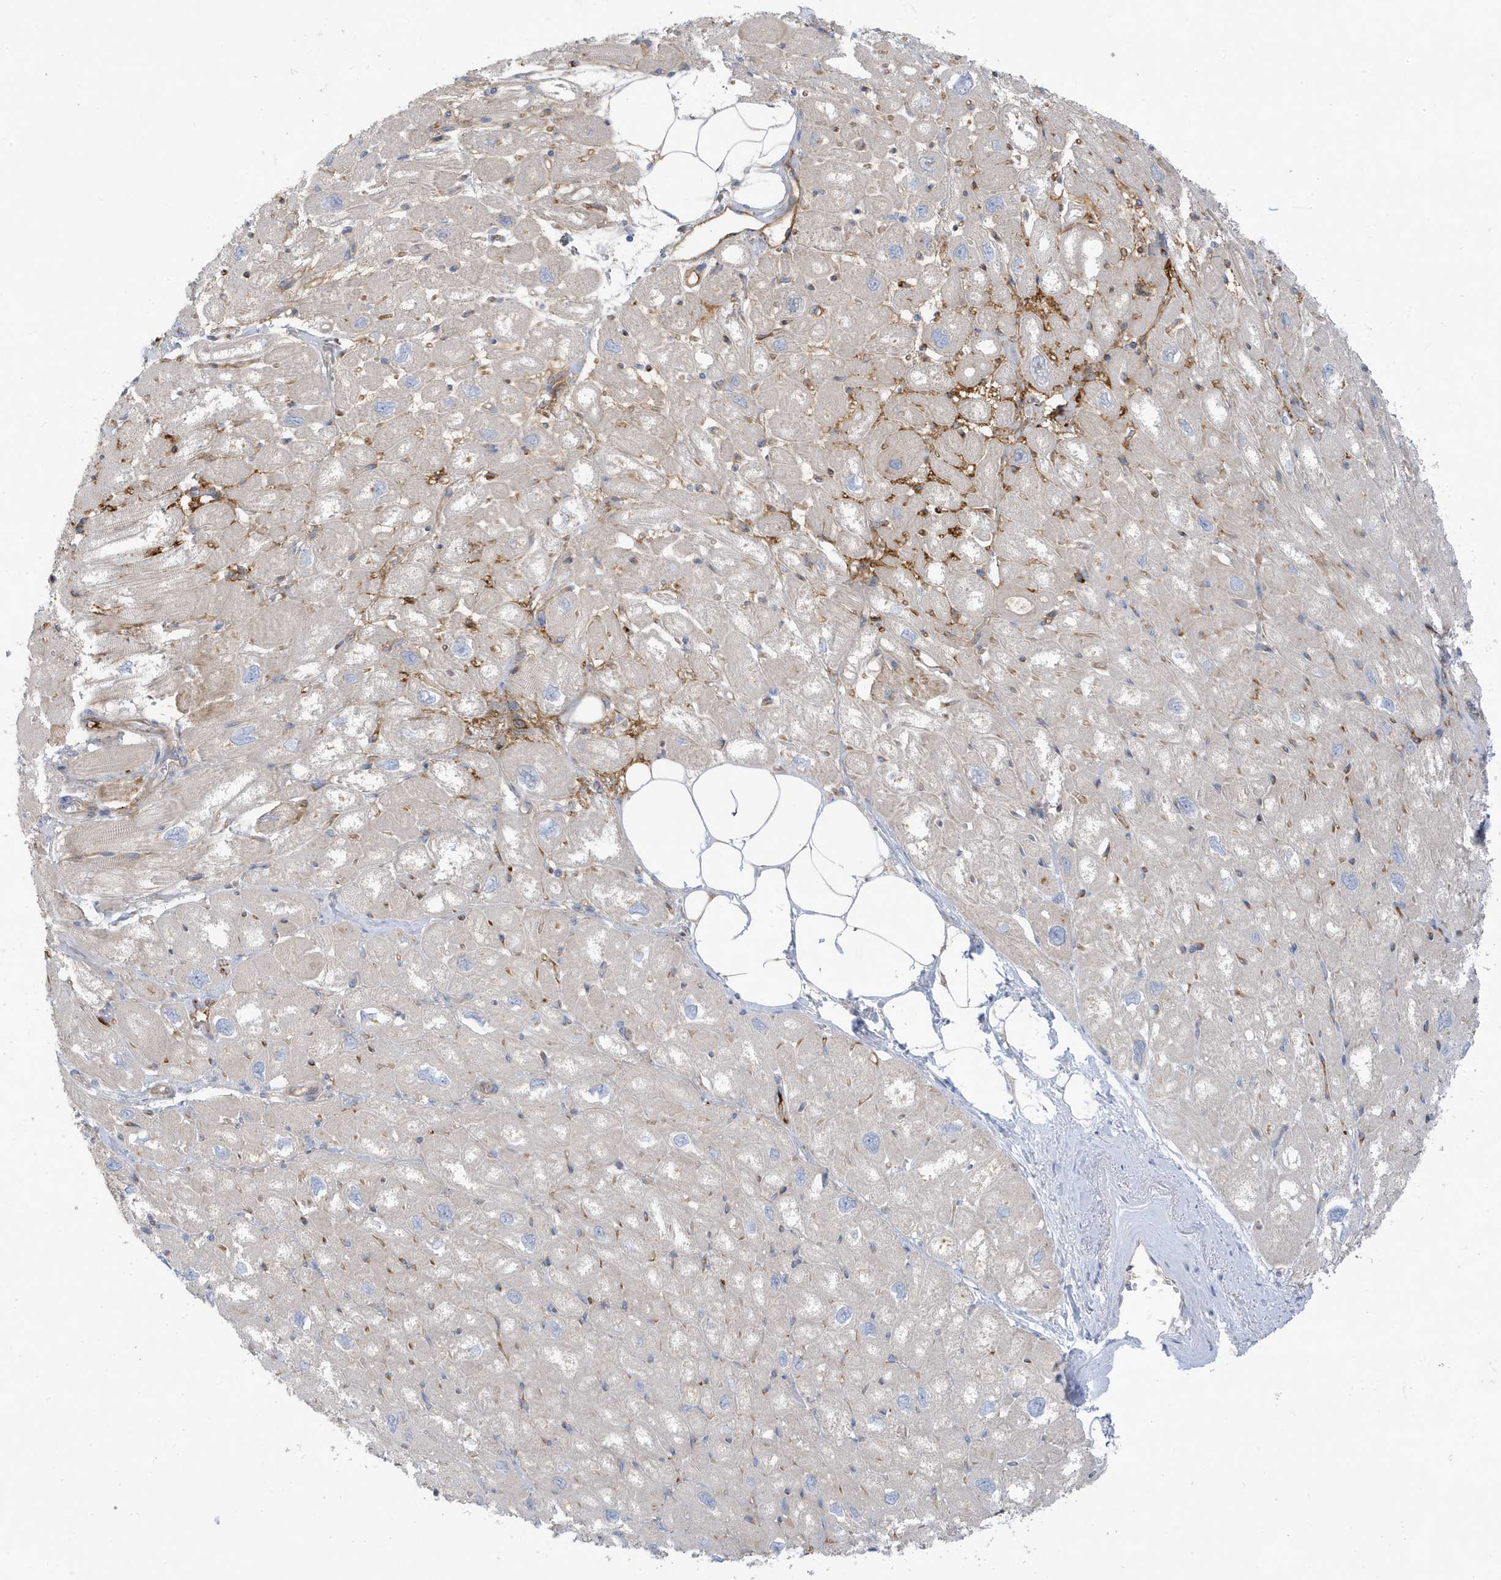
{"staining": {"intensity": "negative", "quantity": "none", "location": "none"}, "tissue": "heart muscle", "cell_type": "Cardiomyocytes", "image_type": "normal", "snomed": [{"axis": "morphology", "description": "Normal tissue, NOS"}, {"axis": "topography", "description": "Heart"}], "caption": "Immunohistochemical staining of unremarkable heart muscle demonstrates no significant positivity in cardiomyocytes. The staining is performed using DAB (3,3'-diaminobenzidine) brown chromogen with nuclei counter-stained in using hematoxylin.", "gene": "ATP13A5", "patient": {"sex": "male", "age": 50}}